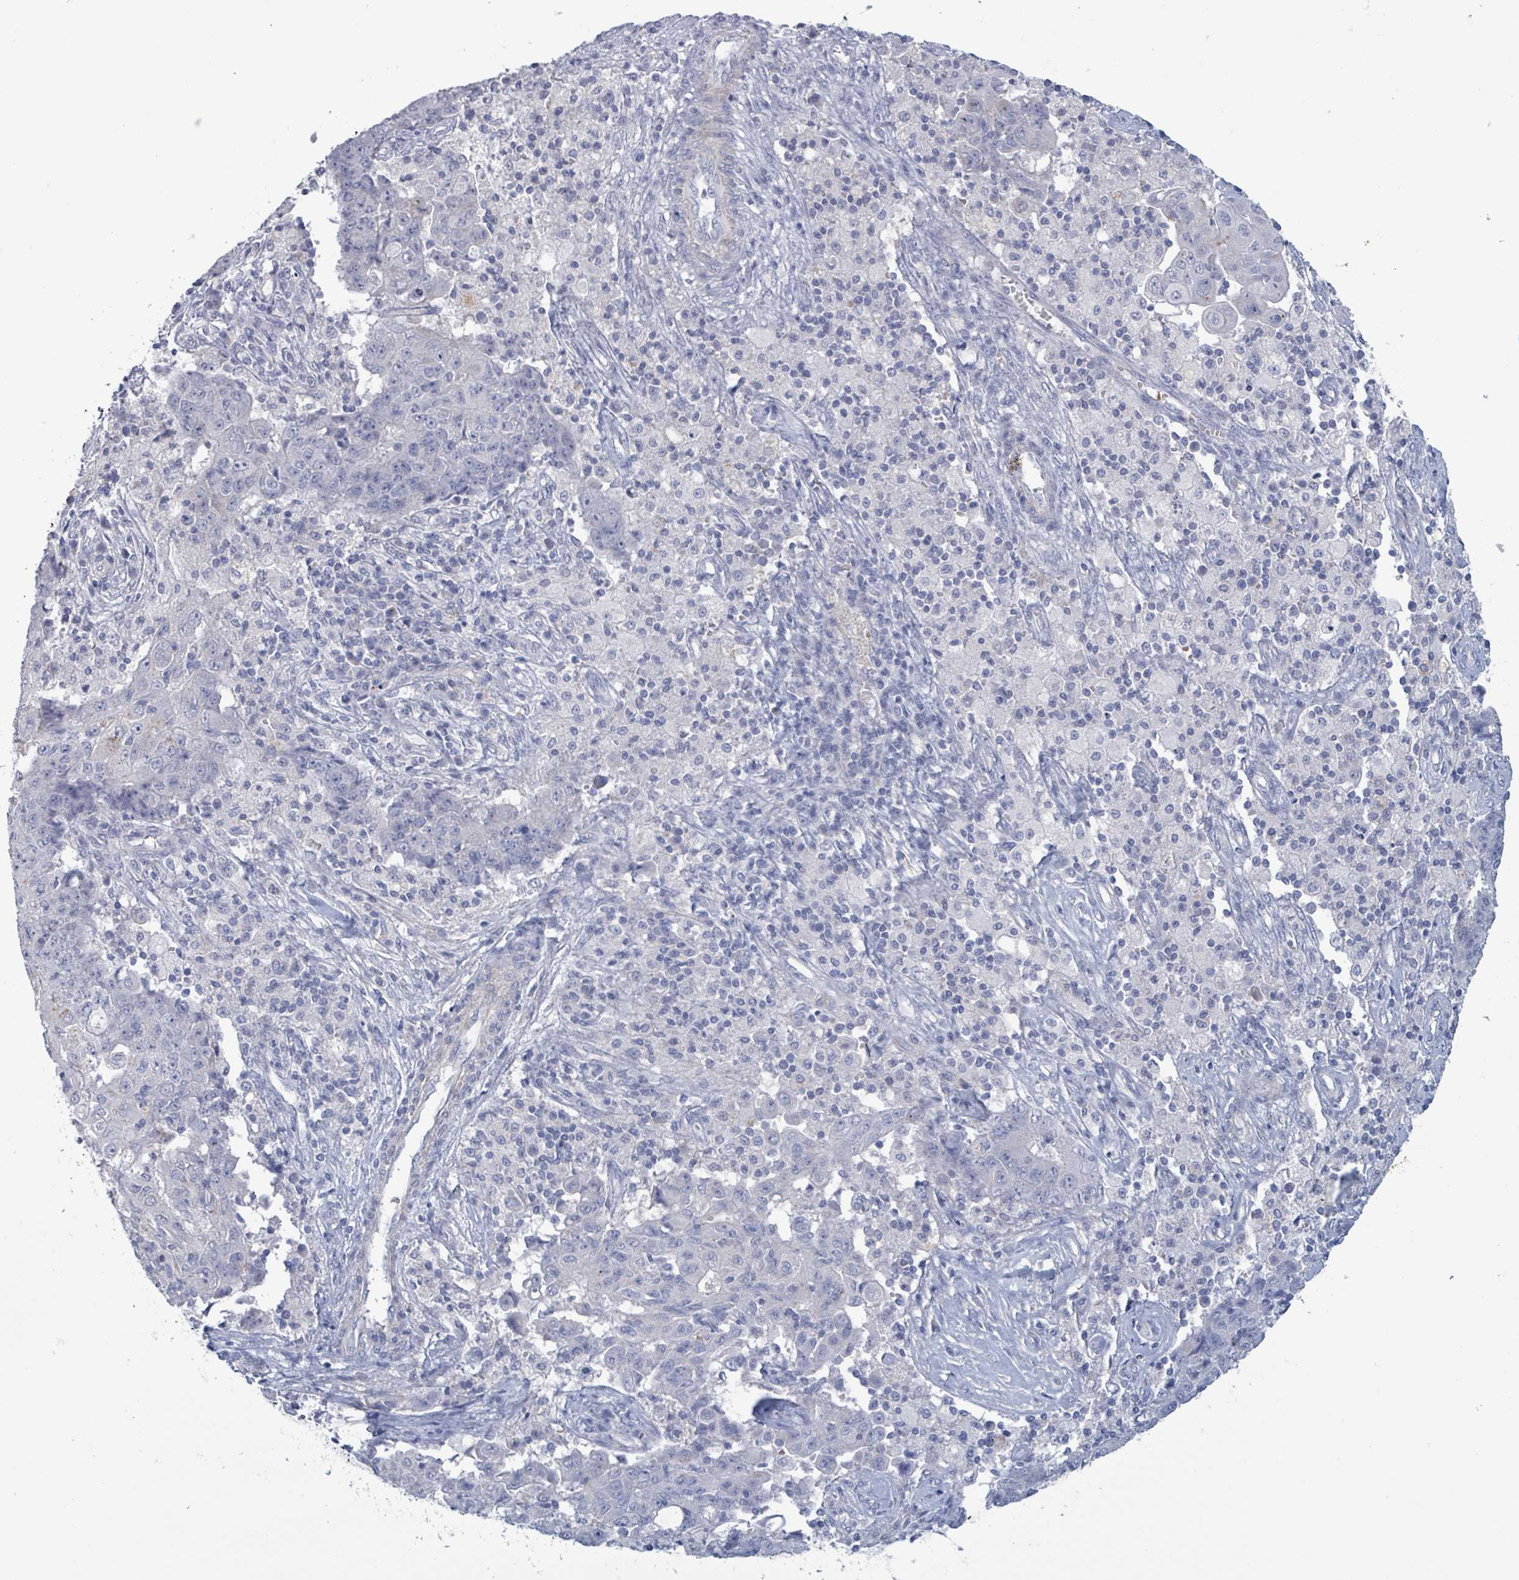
{"staining": {"intensity": "negative", "quantity": "none", "location": "none"}, "tissue": "ovarian cancer", "cell_type": "Tumor cells", "image_type": "cancer", "snomed": [{"axis": "morphology", "description": "Carcinoma, endometroid"}, {"axis": "topography", "description": "Ovary"}], "caption": "Human ovarian cancer stained for a protein using immunohistochemistry demonstrates no positivity in tumor cells.", "gene": "PKLR", "patient": {"sex": "female", "age": 42}}